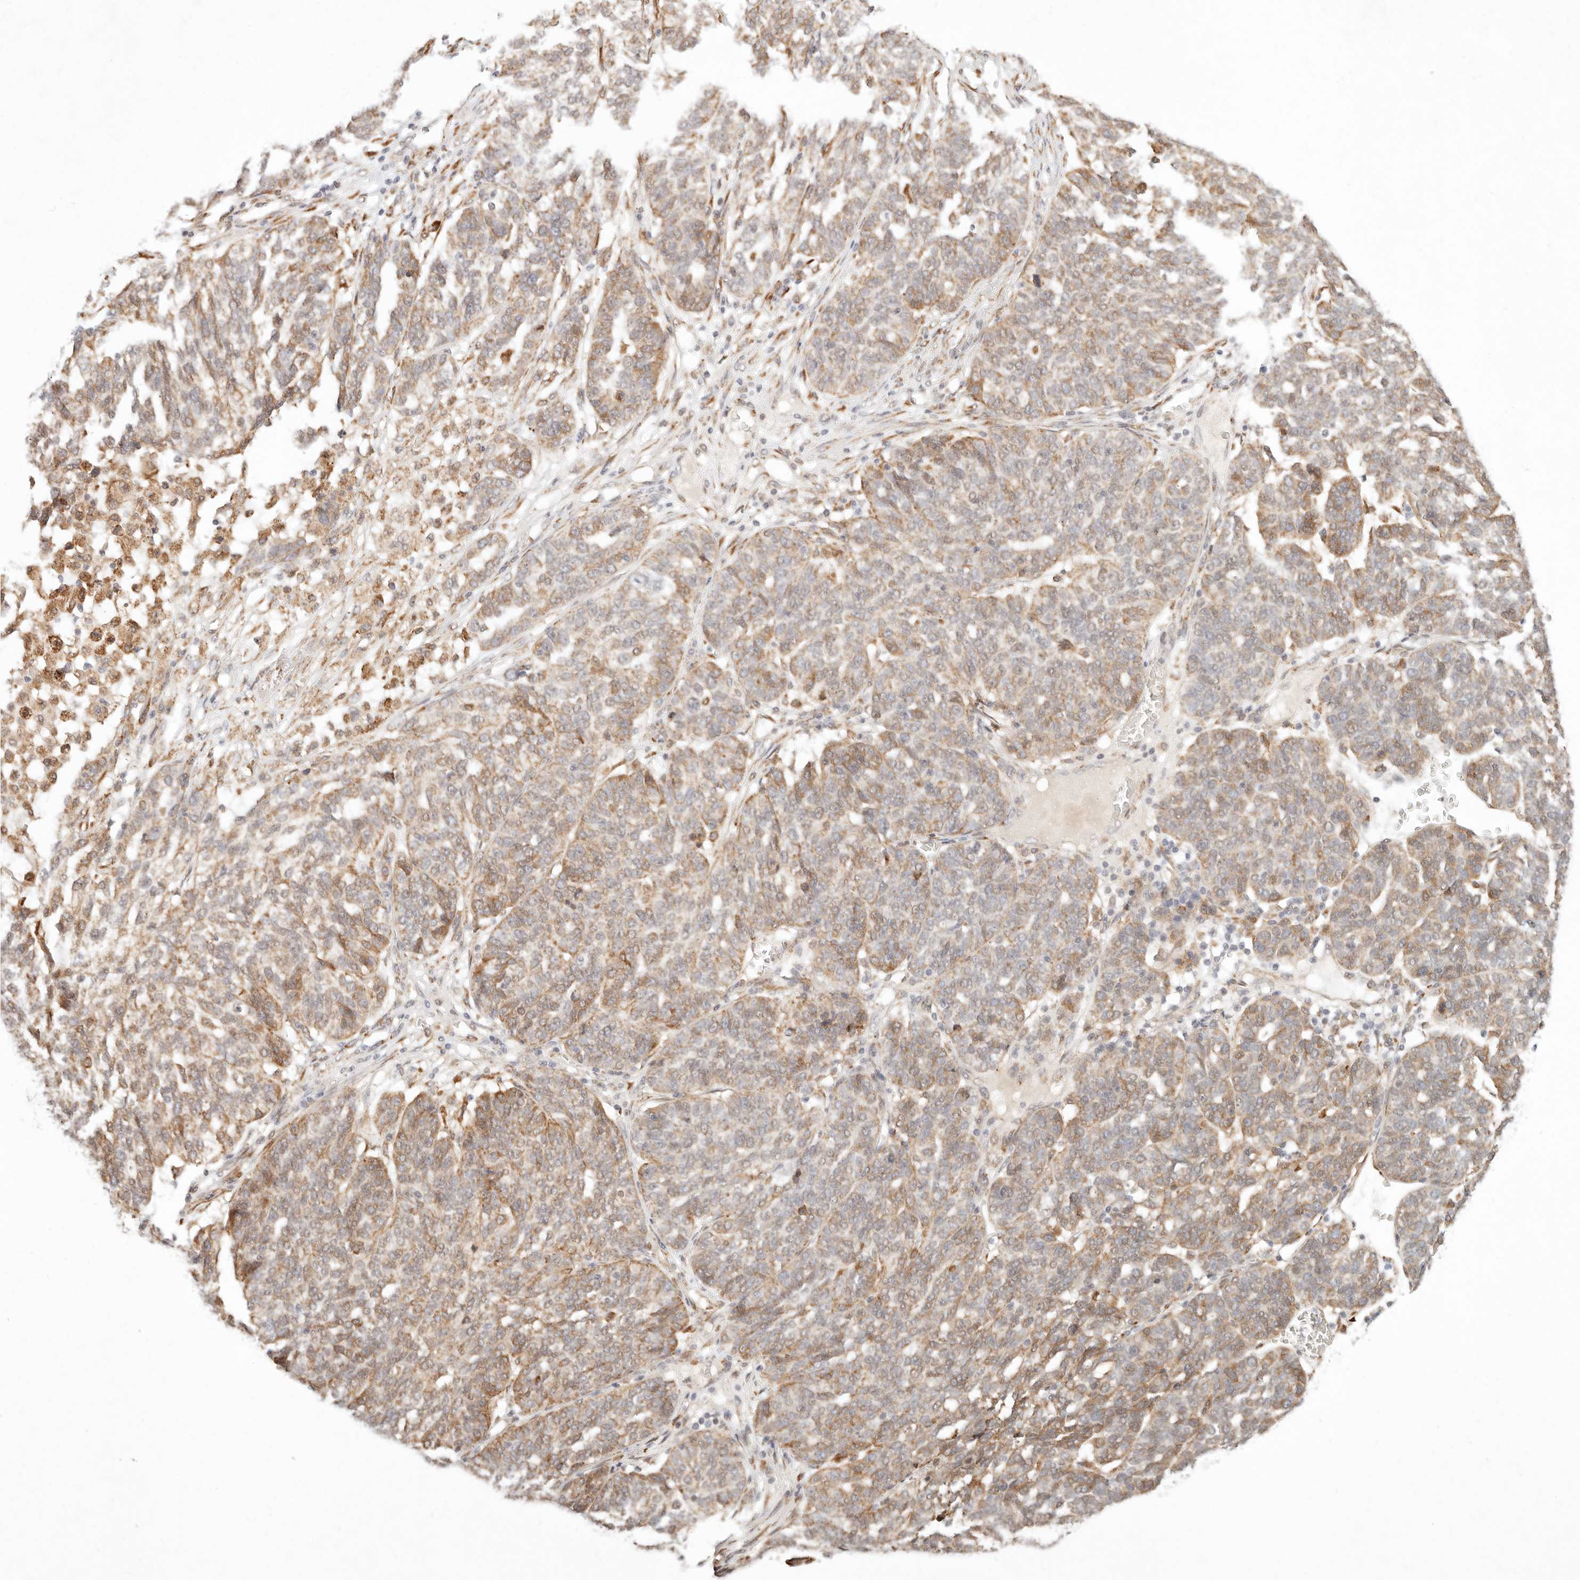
{"staining": {"intensity": "moderate", "quantity": ">75%", "location": "cytoplasmic/membranous"}, "tissue": "ovarian cancer", "cell_type": "Tumor cells", "image_type": "cancer", "snomed": [{"axis": "morphology", "description": "Cystadenocarcinoma, serous, NOS"}, {"axis": "topography", "description": "Ovary"}], "caption": "Serous cystadenocarcinoma (ovarian) stained with a brown dye displays moderate cytoplasmic/membranous positive positivity in about >75% of tumor cells.", "gene": "C1orf127", "patient": {"sex": "female", "age": 59}}